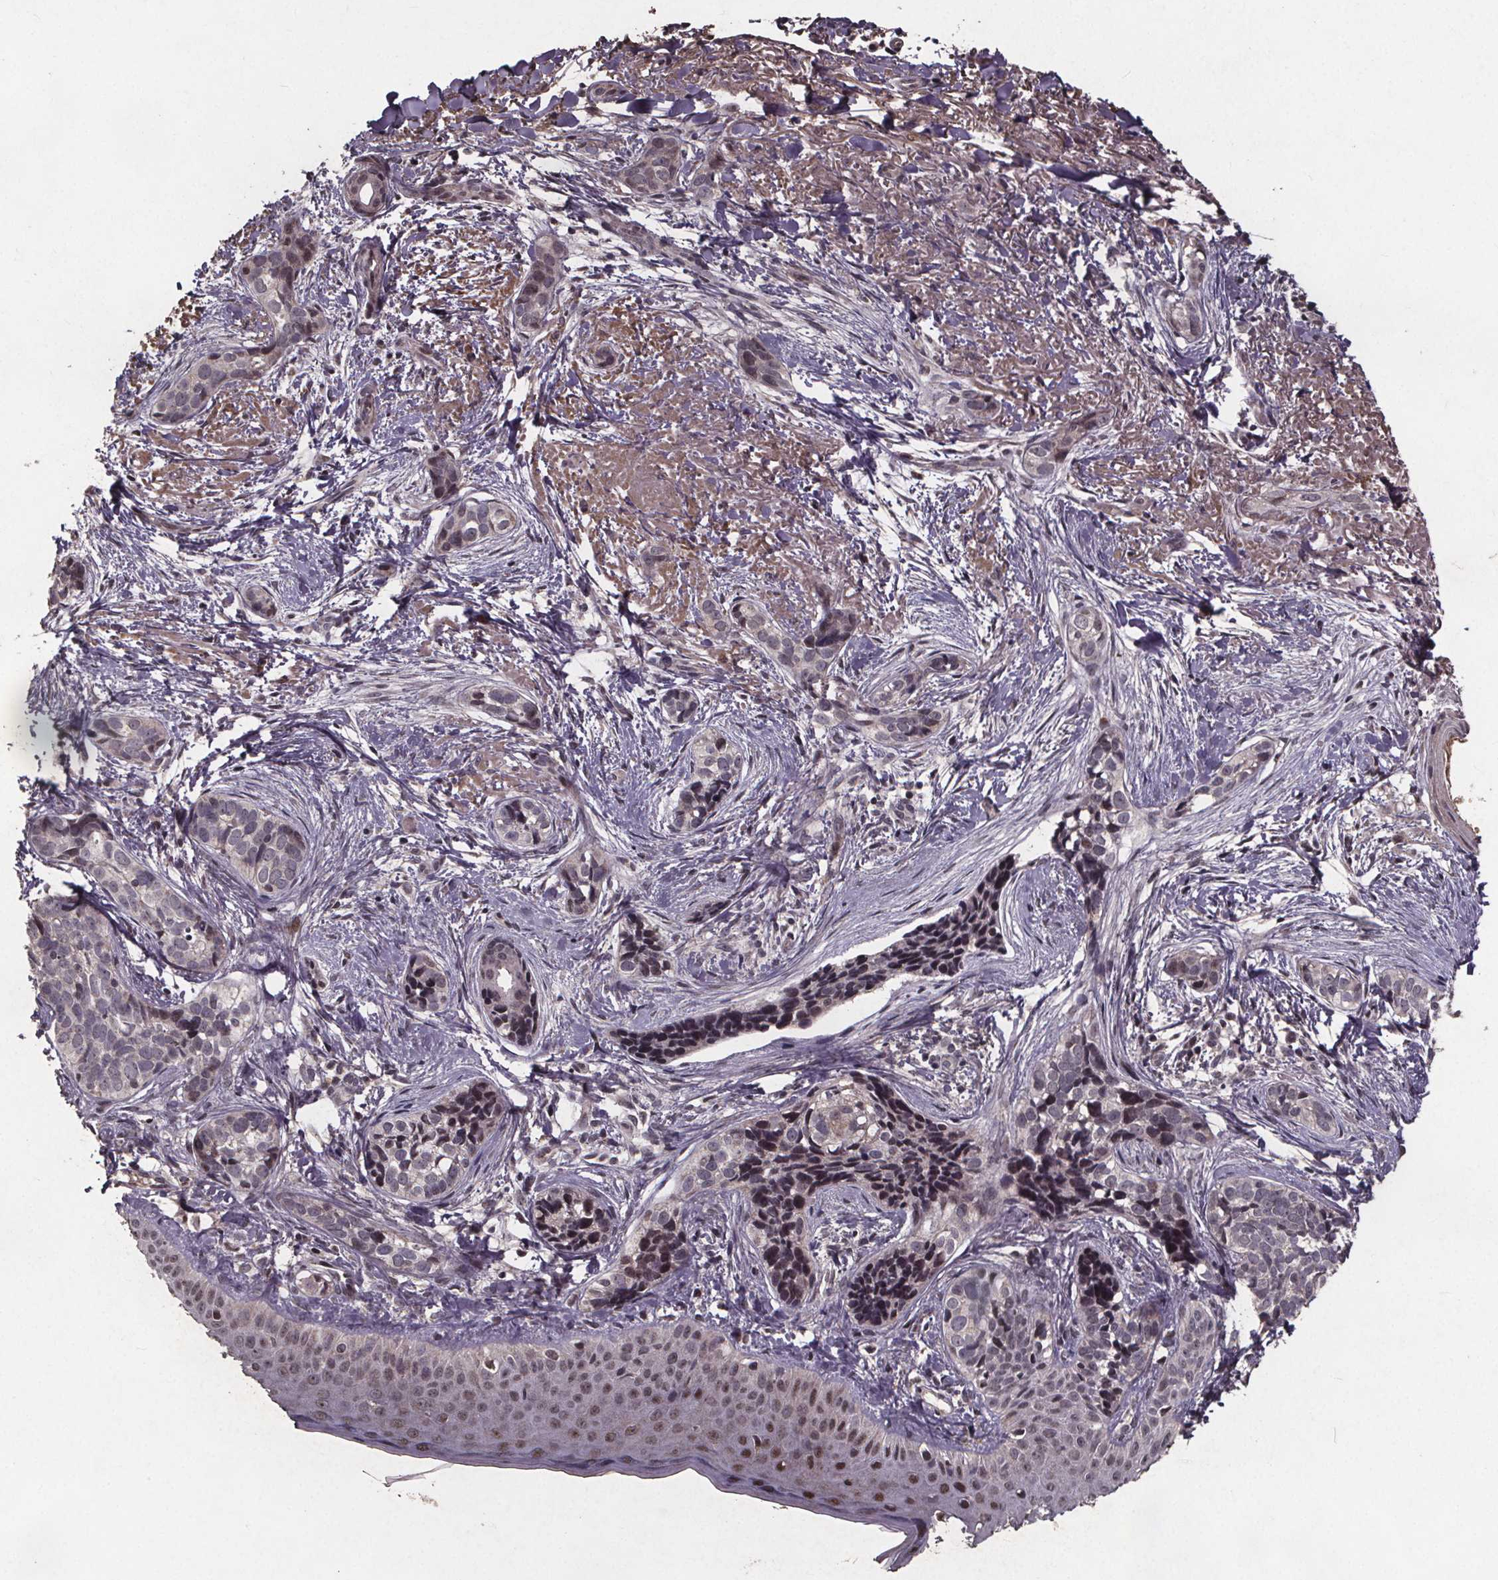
{"staining": {"intensity": "negative", "quantity": "none", "location": "none"}, "tissue": "skin cancer", "cell_type": "Tumor cells", "image_type": "cancer", "snomed": [{"axis": "morphology", "description": "Basal cell carcinoma"}, {"axis": "topography", "description": "Skin"}], "caption": "IHC histopathology image of neoplastic tissue: skin cancer (basal cell carcinoma) stained with DAB (3,3'-diaminobenzidine) shows no significant protein expression in tumor cells.", "gene": "GPX3", "patient": {"sex": "male", "age": 87}}